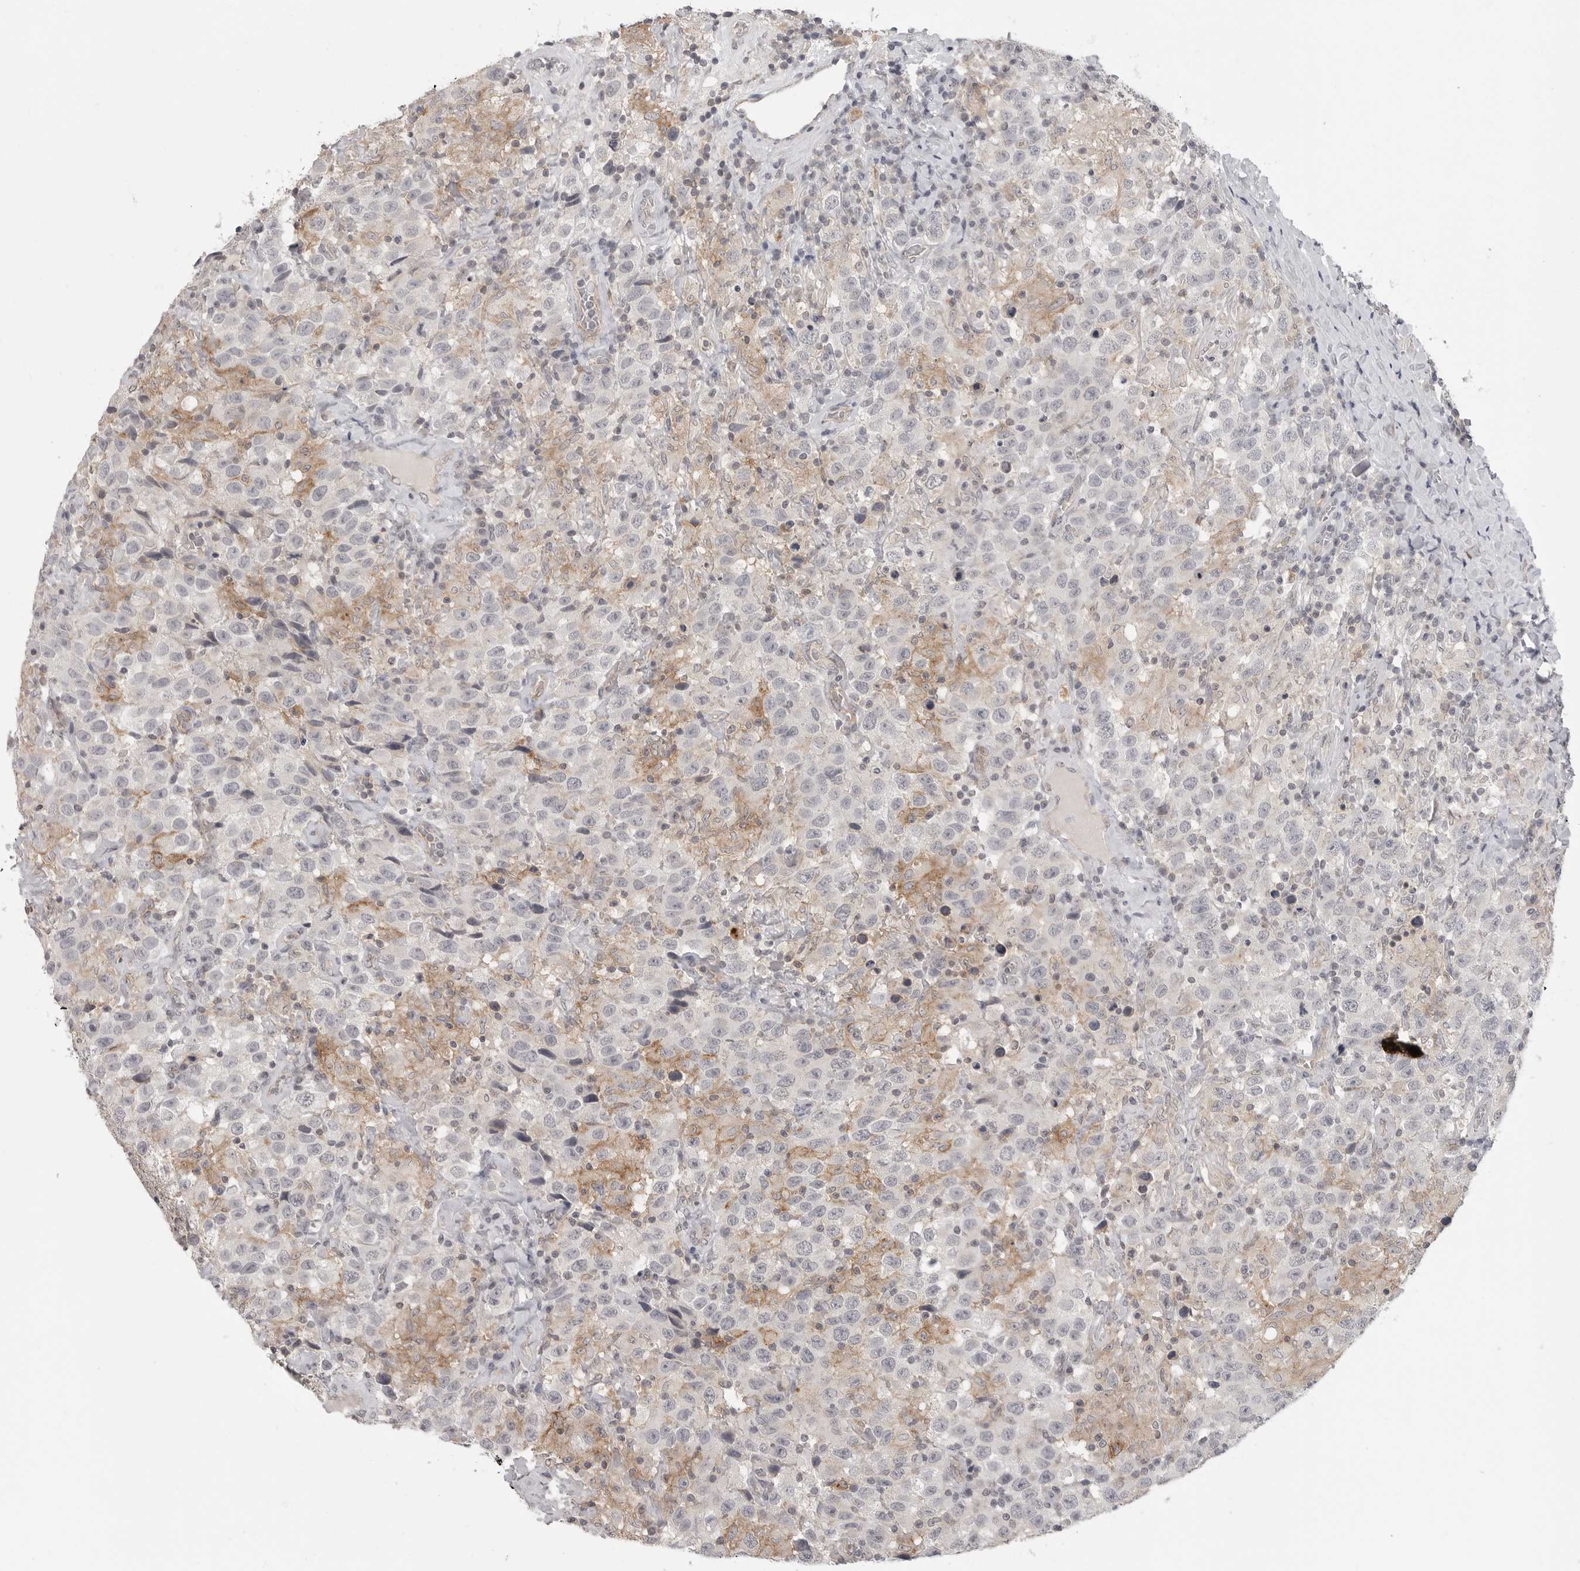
{"staining": {"intensity": "weak", "quantity": "25%-75%", "location": "cytoplasmic/membranous"}, "tissue": "testis cancer", "cell_type": "Tumor cells", "image_type": "cancer", "snomed": [{"axis": "morphology", "description": "Seminoma, NOS"}, {"axis": "topography", "description": "Testis"}], "caption": "Protein staining by immunohistochemistry (IHC) demonstrates weak cytoplasmic/membranous expression in about 25%-75% of tumor cells in seminoma (testis). The protein of interest is stained brown, and the nuclei are stained in blue (DAB IHC with brightfield microscopy, high magnification).", "gene": "IFNGR1", "patient": {"sex": "male", "age": 41}}